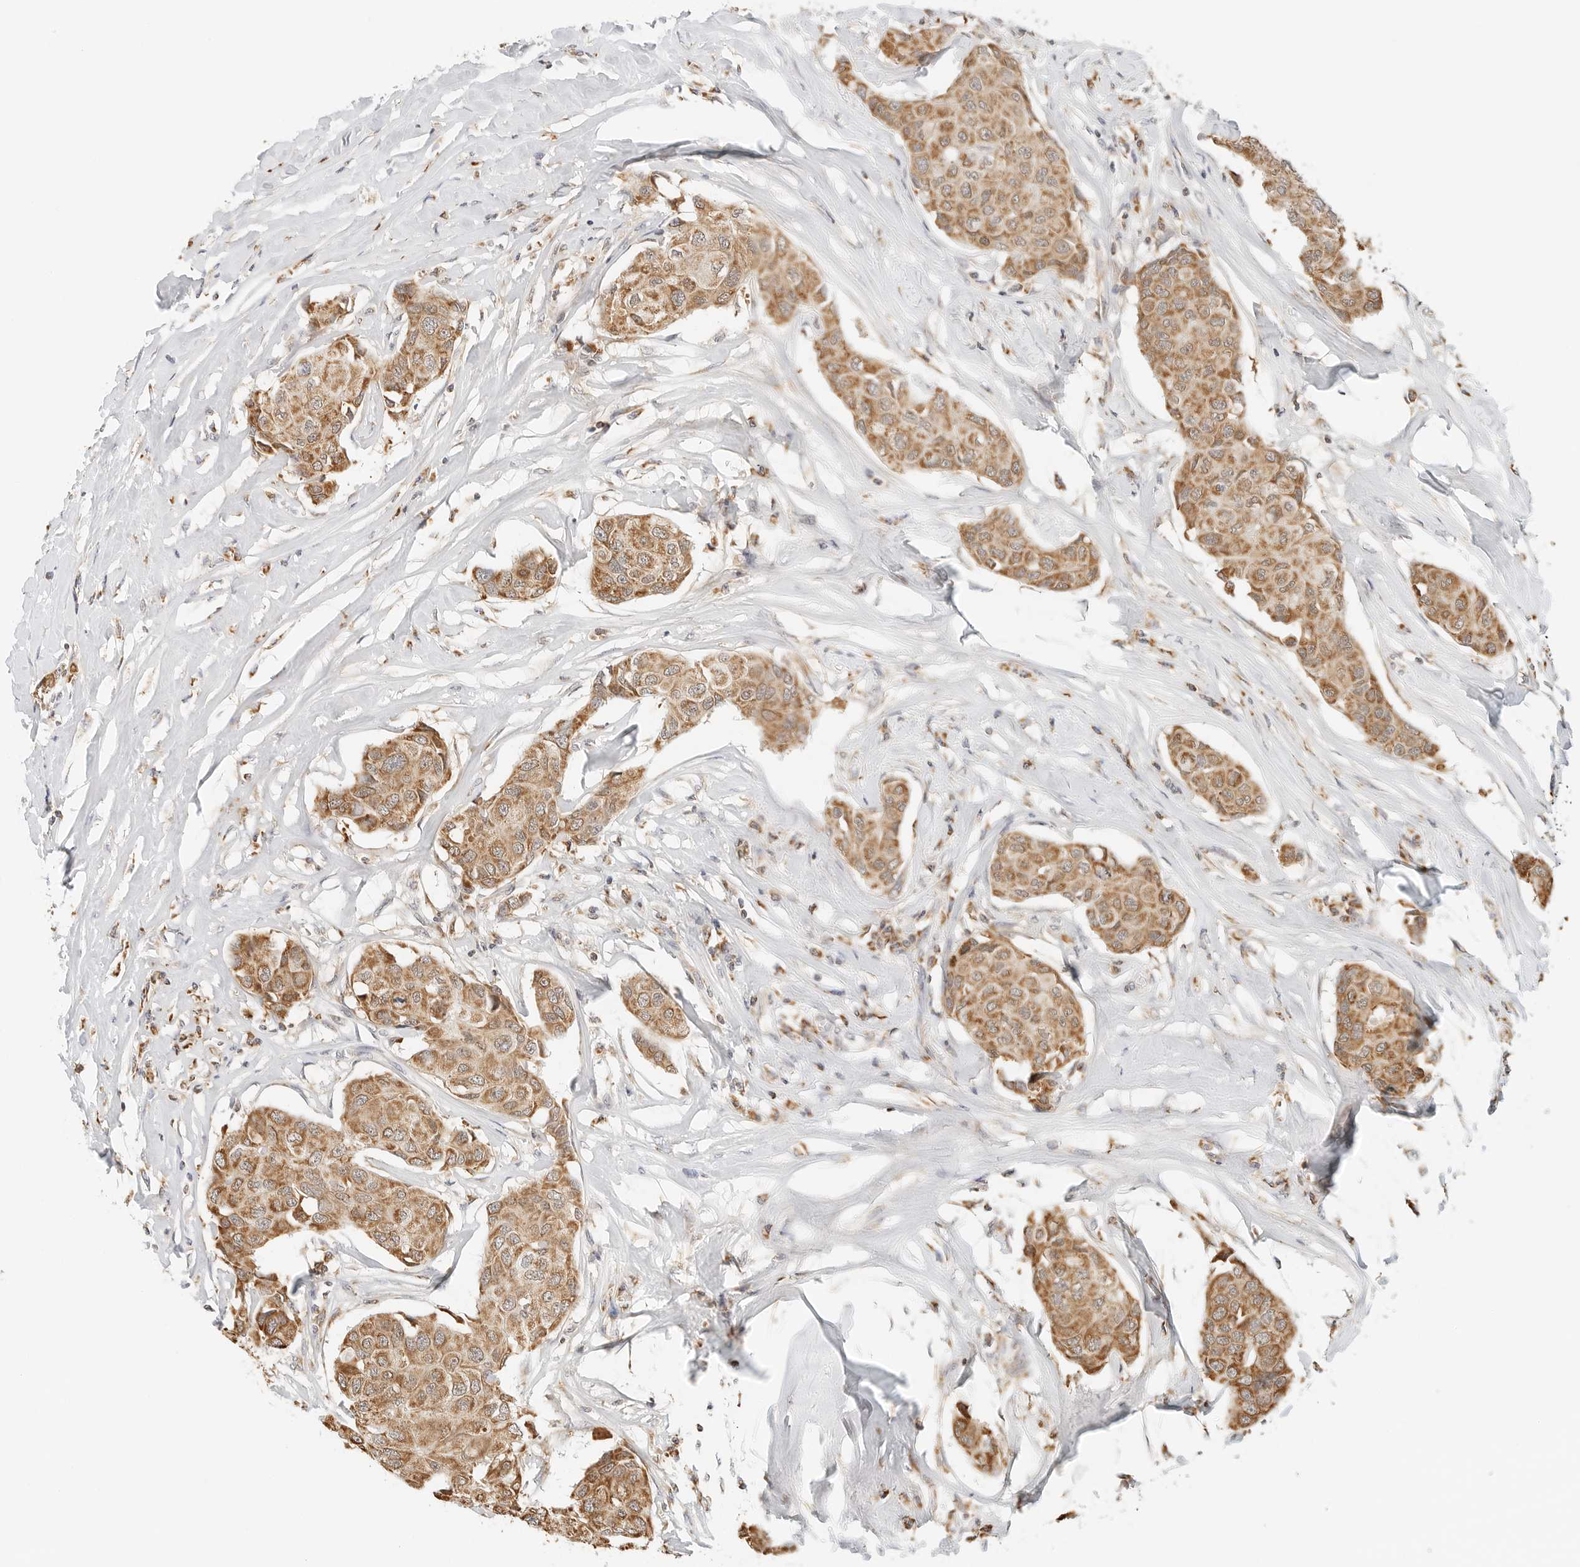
{"staining": {"intensity": "moderate", "quantity": ">75%", "location": "cytoplasmic/membranous"}, "tissue": "breast cancer", "cell_type": "Tumor cells", "image_type": "cancer", "snomed": [{"axis": "morphology", "description": "Duct carcinoma"}, {"axis": "topography", "description": "Breast"}], "caption": "Immunohistochemistry (IHC) staining of breast cancer (invasive ductal carcinoma), which shows medium levels of moderate cytoplasmic/membranous positivity in about >75% of tumor cells indicating moderate cytoplasmic/membranous protein staining. The staining was performed using DAB (3,3'-diaminobenzidine) (brown) for protein detection and nuclei were counterstained in hematoxylin (blue).", "gene": "ATL1", "patient": {"sex": "female", "age": 80}}